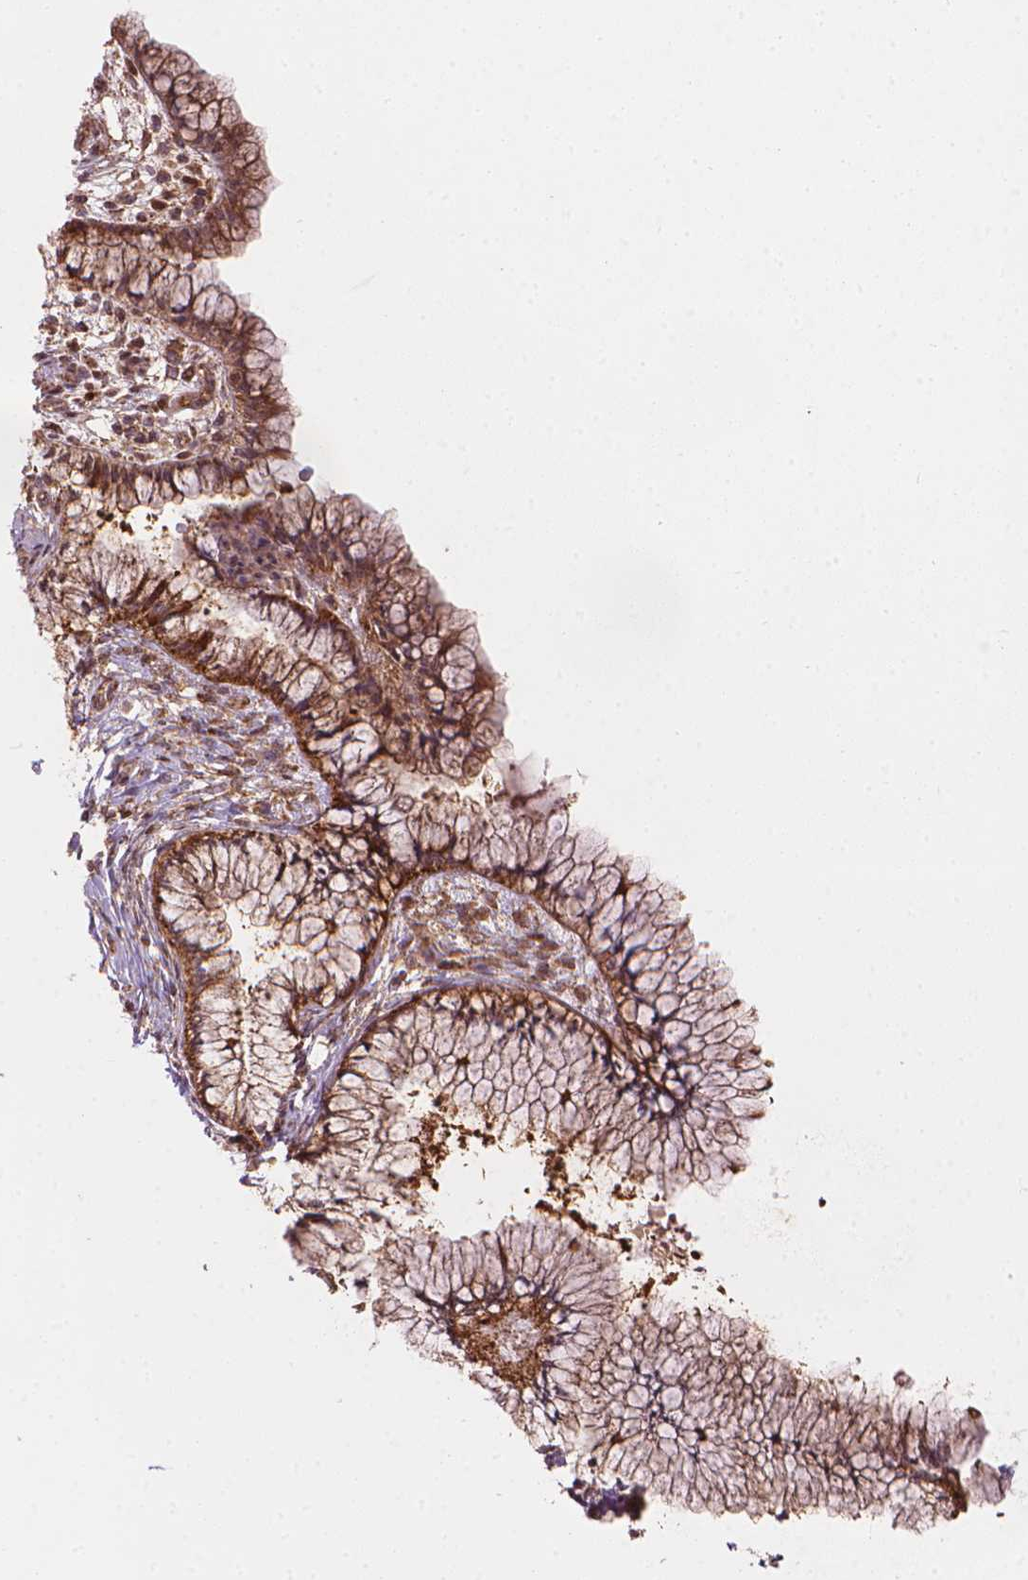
{"staining": {"intensity": "moderate", "quantity": ">75%", "location": "cytoplasmic/membranous"}, "tissue": "cervix", "cell_type": "Glandular cells", "image_type": "normal", "snomed": [{"axis": "morphology", "description": "Normal tissue, NOS"}, {"axis": "topography", "description": "Cervix"}], "caption": "Cervix stained for a protein demonstrates moderate cytoplasmic/membranous positivity in glandular cells.", "gene": "VARS2", "patient": {"sex": "female", "age": 37}}